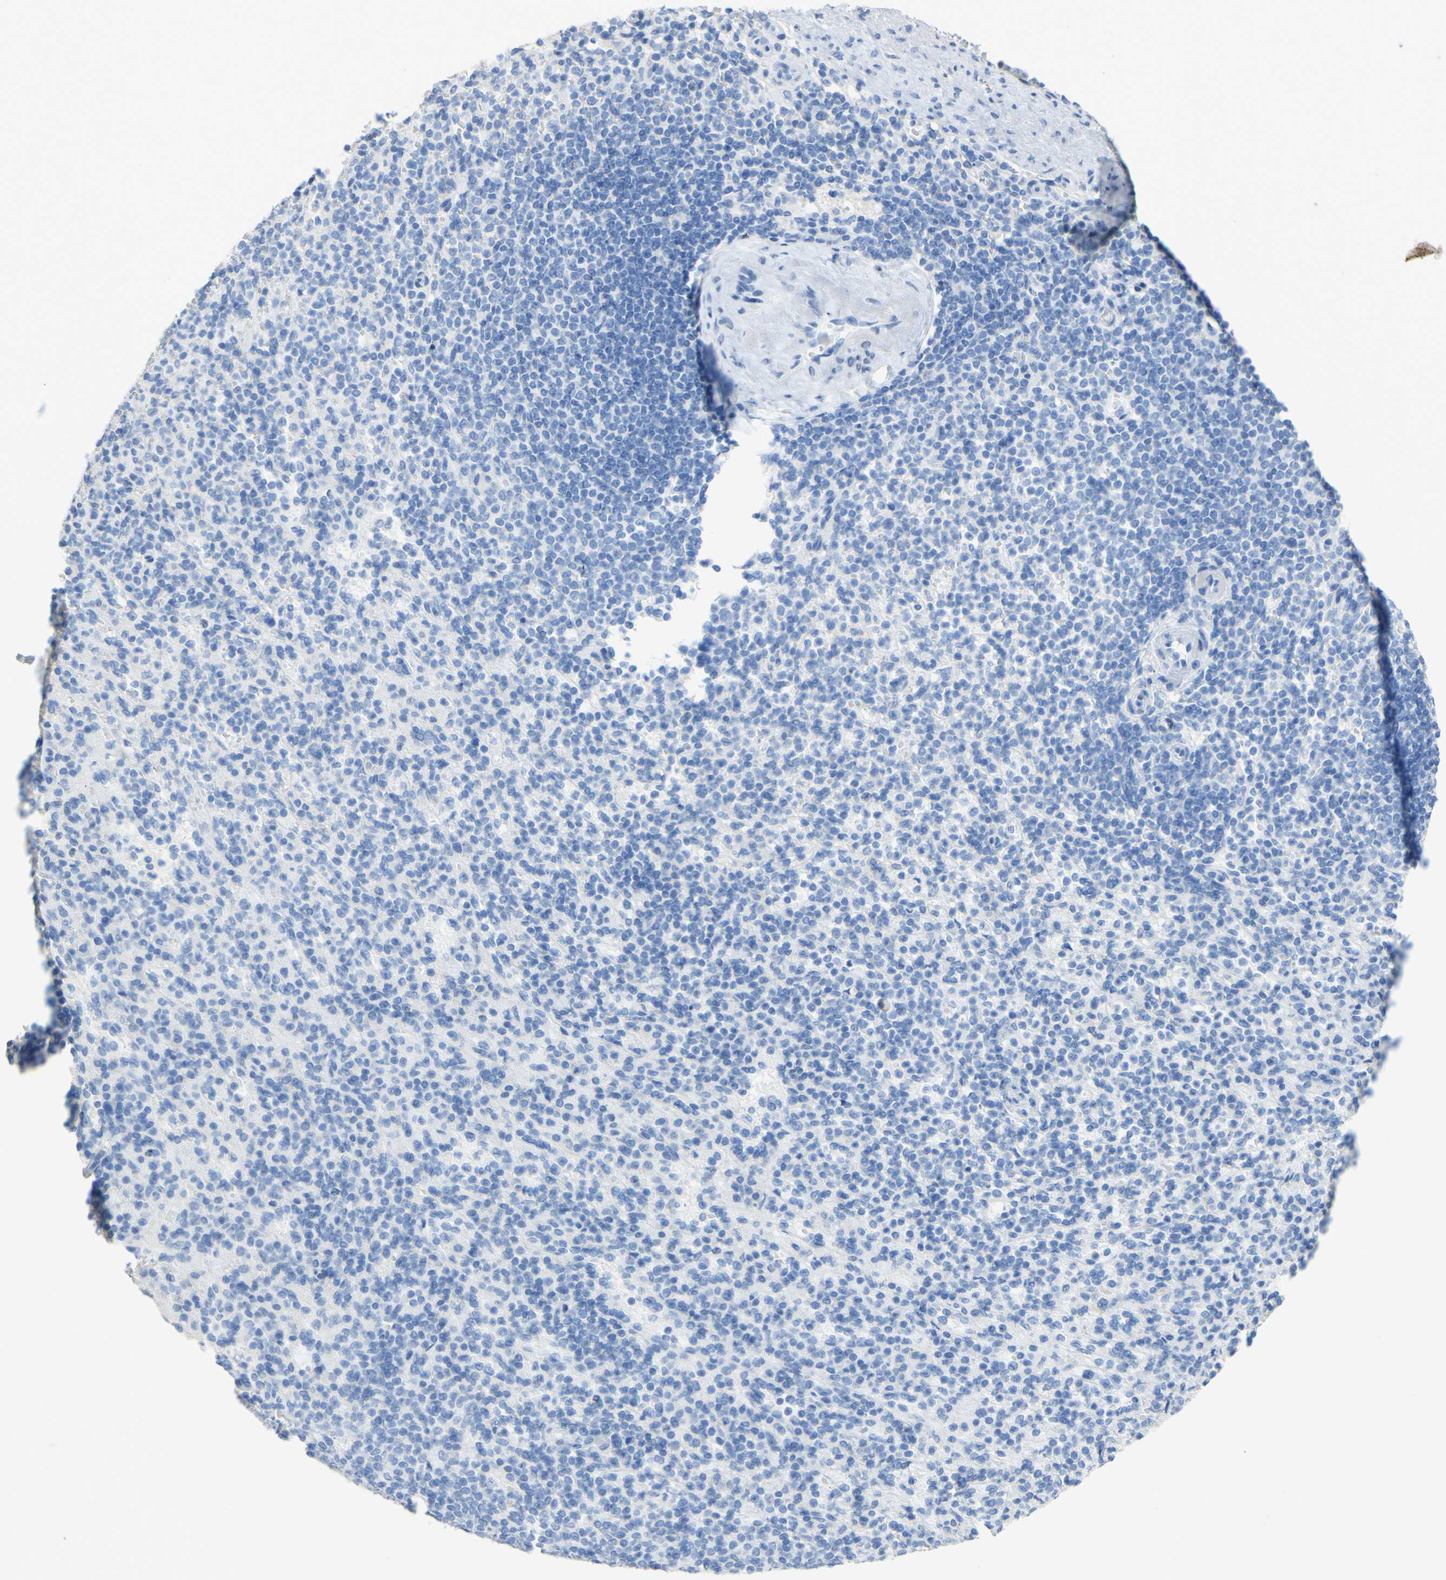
{"staining": {"intensity": "negative", "quantity": "none", "location": "none"}, "tissue": "spleen", "cell_type": "Cells in red pulp", "image_type": "normal", "snomed": [{"axis": "morphology", "description": "Normal tissue, NOS"}, {"axis": "topography", "description": "Spleen"}], "caption": "An image of human spleen is negative for staining in cells in red pulp. (Immunohistochemistry (ihc), brightfield microscopy, high magnification).", "gene": "DSC2", "patient": {"sex": "female", "age": 74}}